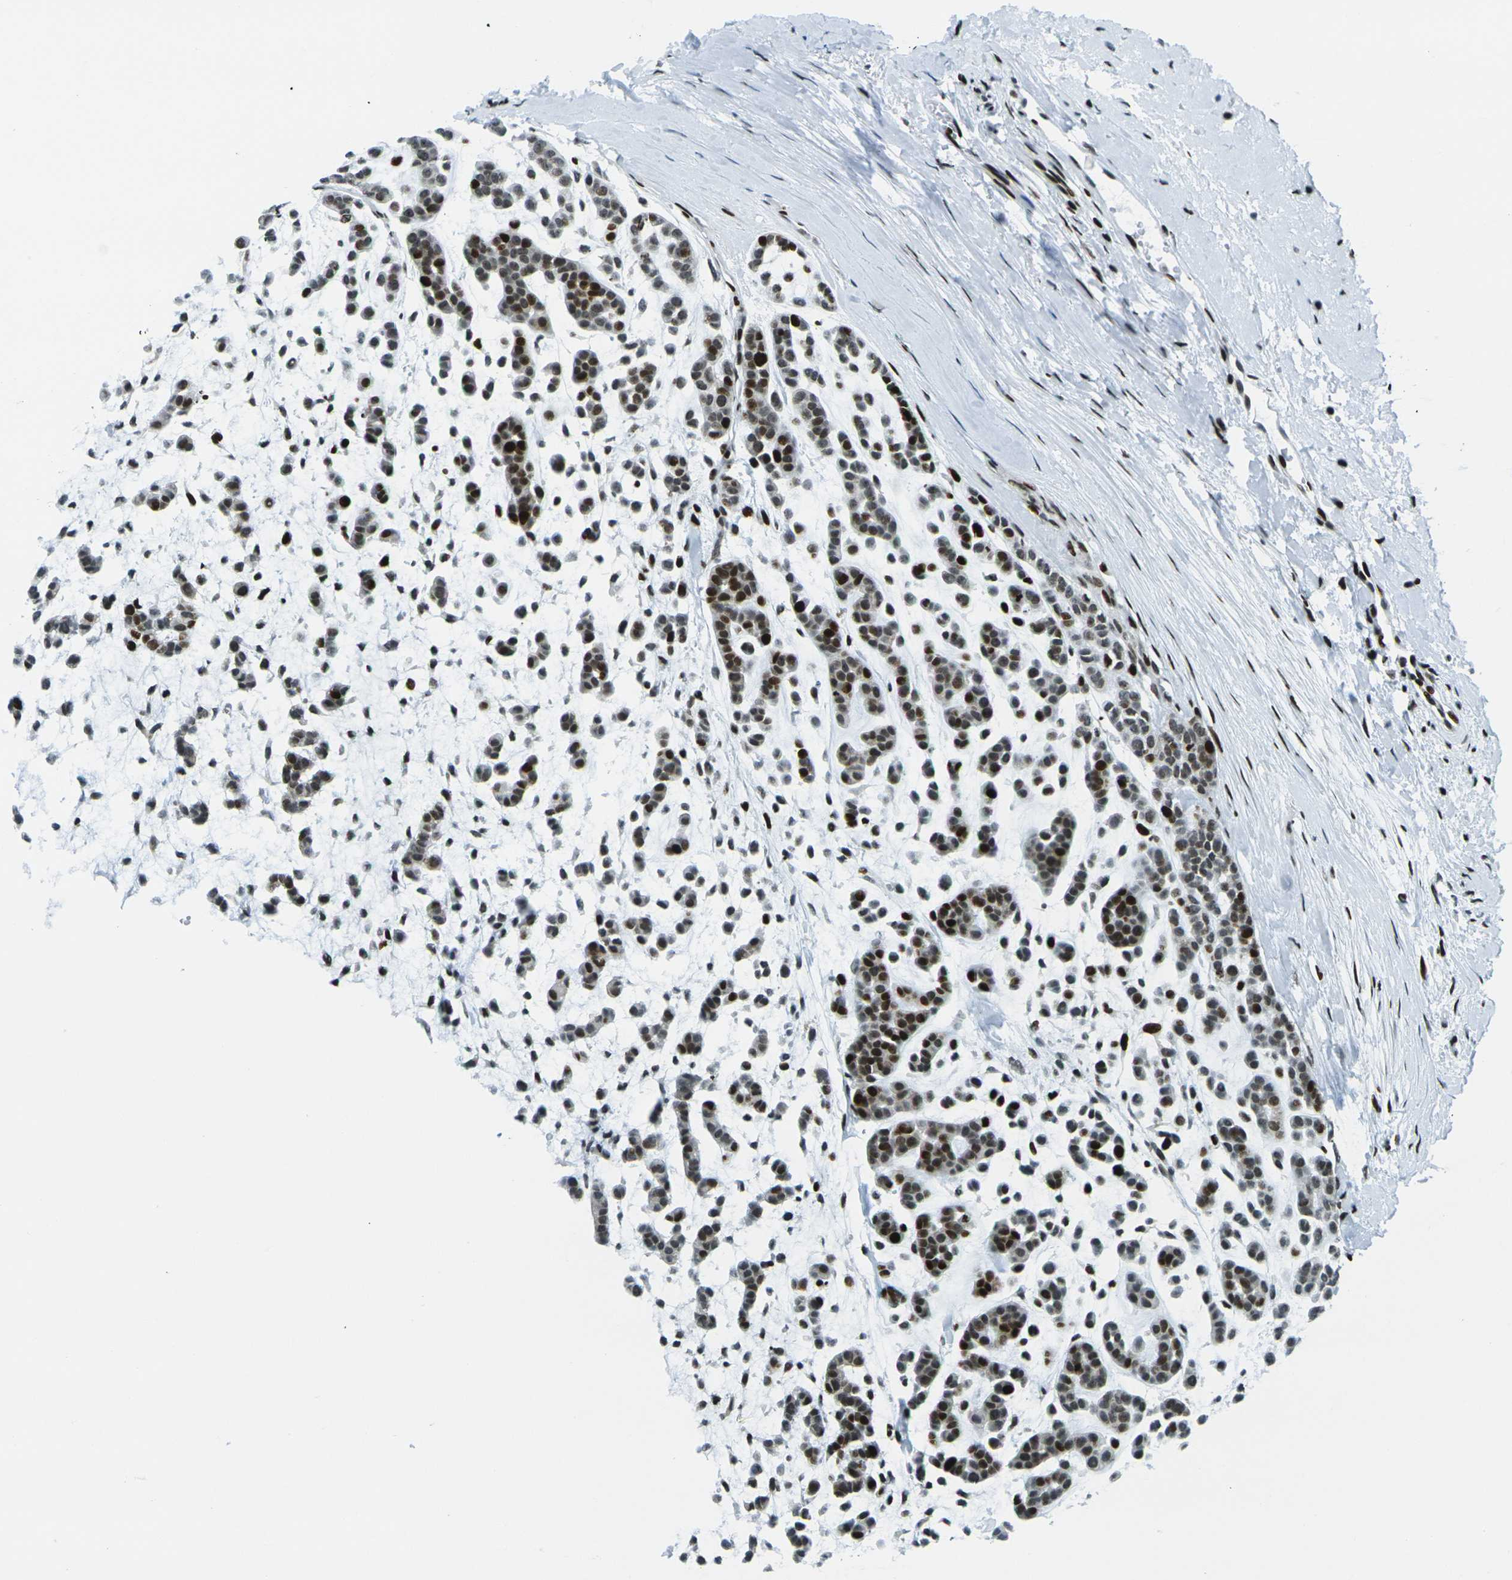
{"staining": {"intensity": "strong", "quantity": ">75%", "location": "nuclear"}, "tissue": "head and neck cancer", "cell_type": "Tumor cells", "image_type": "cancer", "snomed": [{"axis": "morphology", "description": "Adenocarcinoma, NOS"}, {"axis": "morphology", "description": "Adenoma, NOS"}, {"axis": "topography", "description": "Head-Neck"}], "caption": "Adenocarcinoma (head and neck) stained for a protein demonstrates strong nuclear positivity in tumor cells. (Stains: DAB (3,3'-diaminobenzidine) in brown, nuclei in blue, Microscopy: brightfield microscopy at high magnification).", "gene": "H3-3A", "patient": {"sex": "female", "age": 55}}